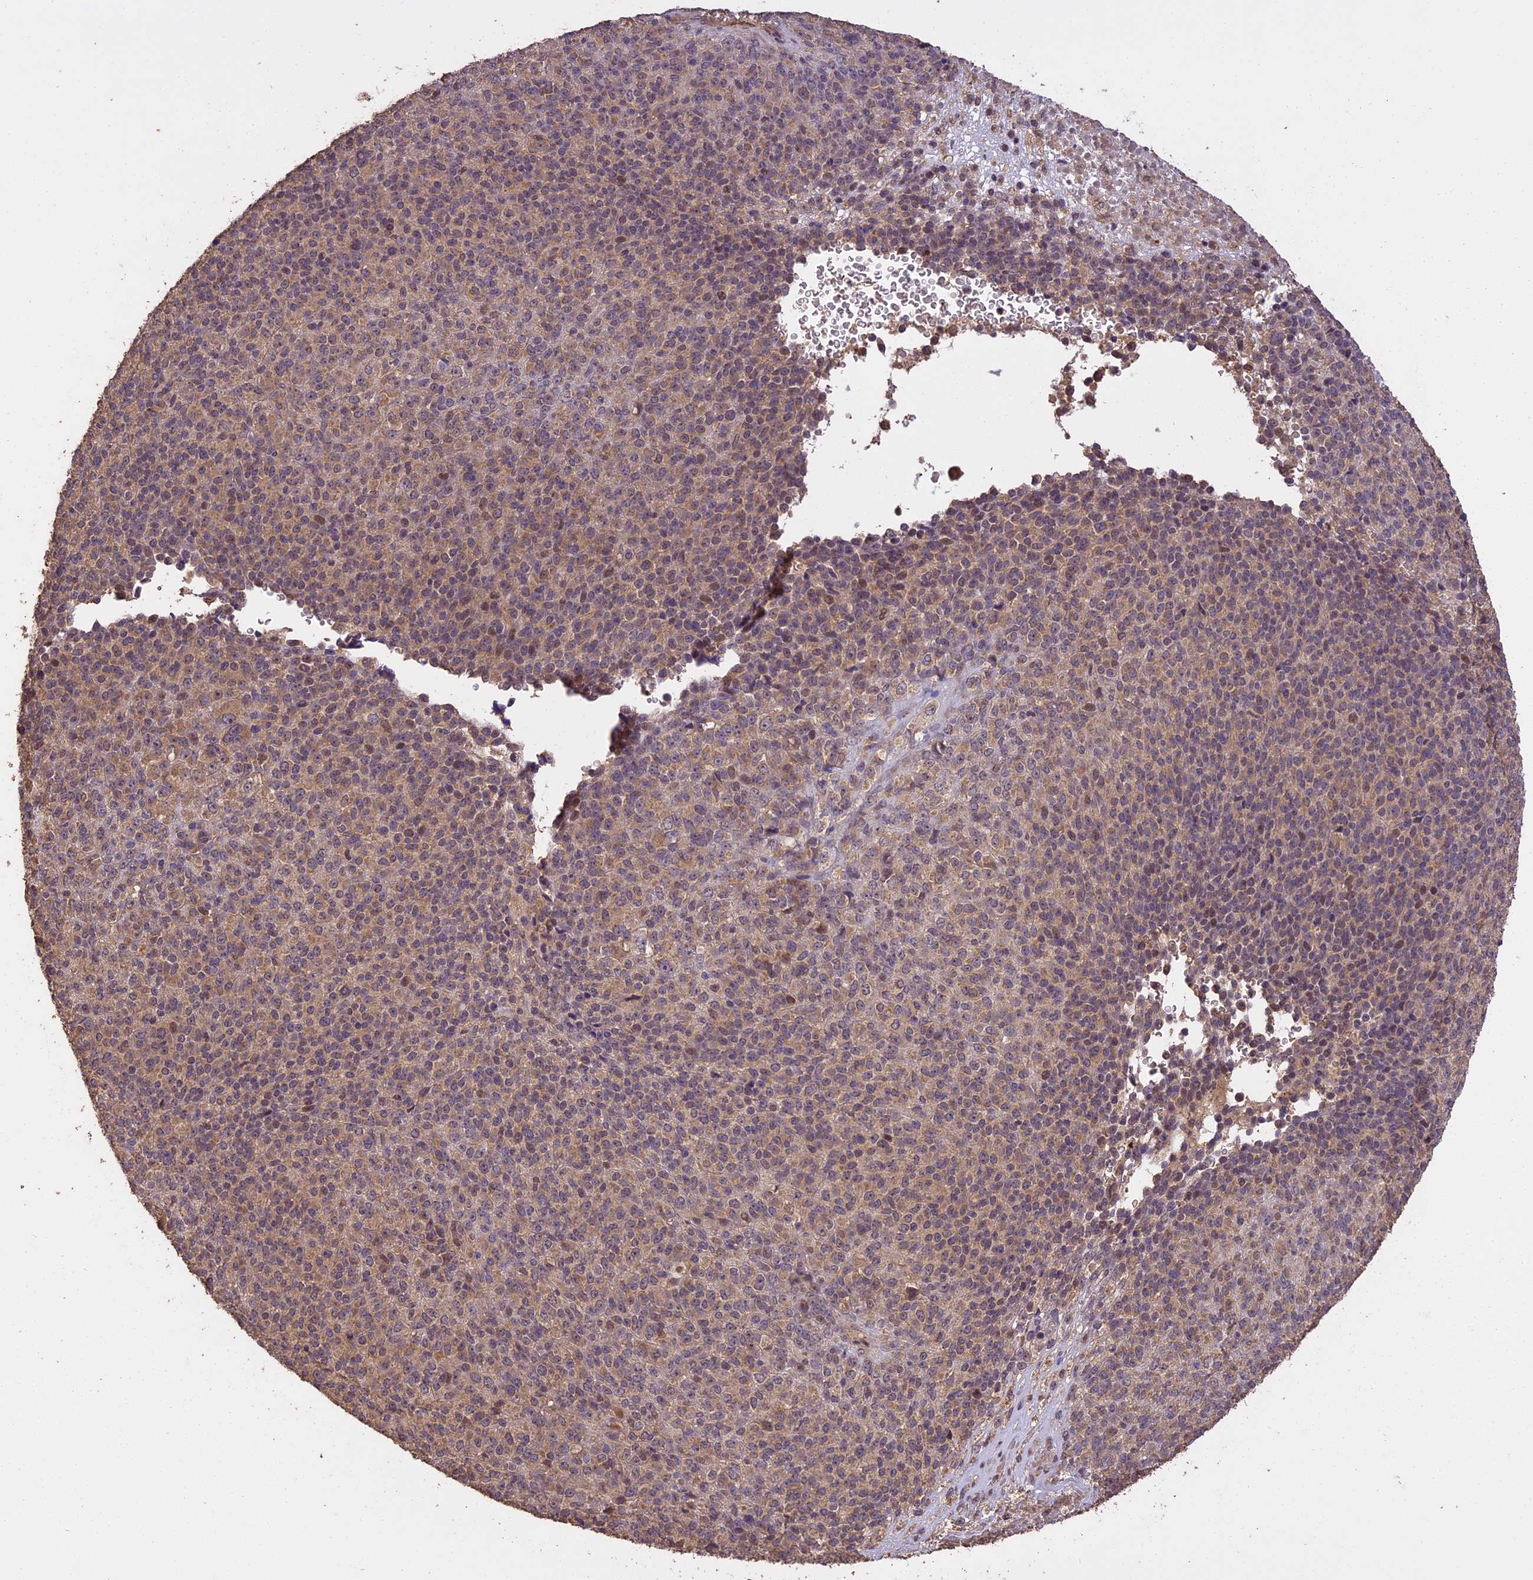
{"staining": {"intensity": "moderate", "quantity": "25%-75%", "location": "cytoplasmic/membranous"}, "tissue": "melanoma", "cell_type": "Tumor cells", "image_type": "cancer", "snomed": [{"axis": "morphology", "description": "Malignant melanoma, Metastatic site"}, {"axis": "topography", "description": "Brain"}], "caption": "Immunohistochemical staining of human malignant melanoma (metastatic site) displays medium levels of moderate cytoplasmic/membranous protein positivity in about 25%-75% of tumor cells.", "gene": "TIGD7", "patient": {"sex": "female", "age": 56}}